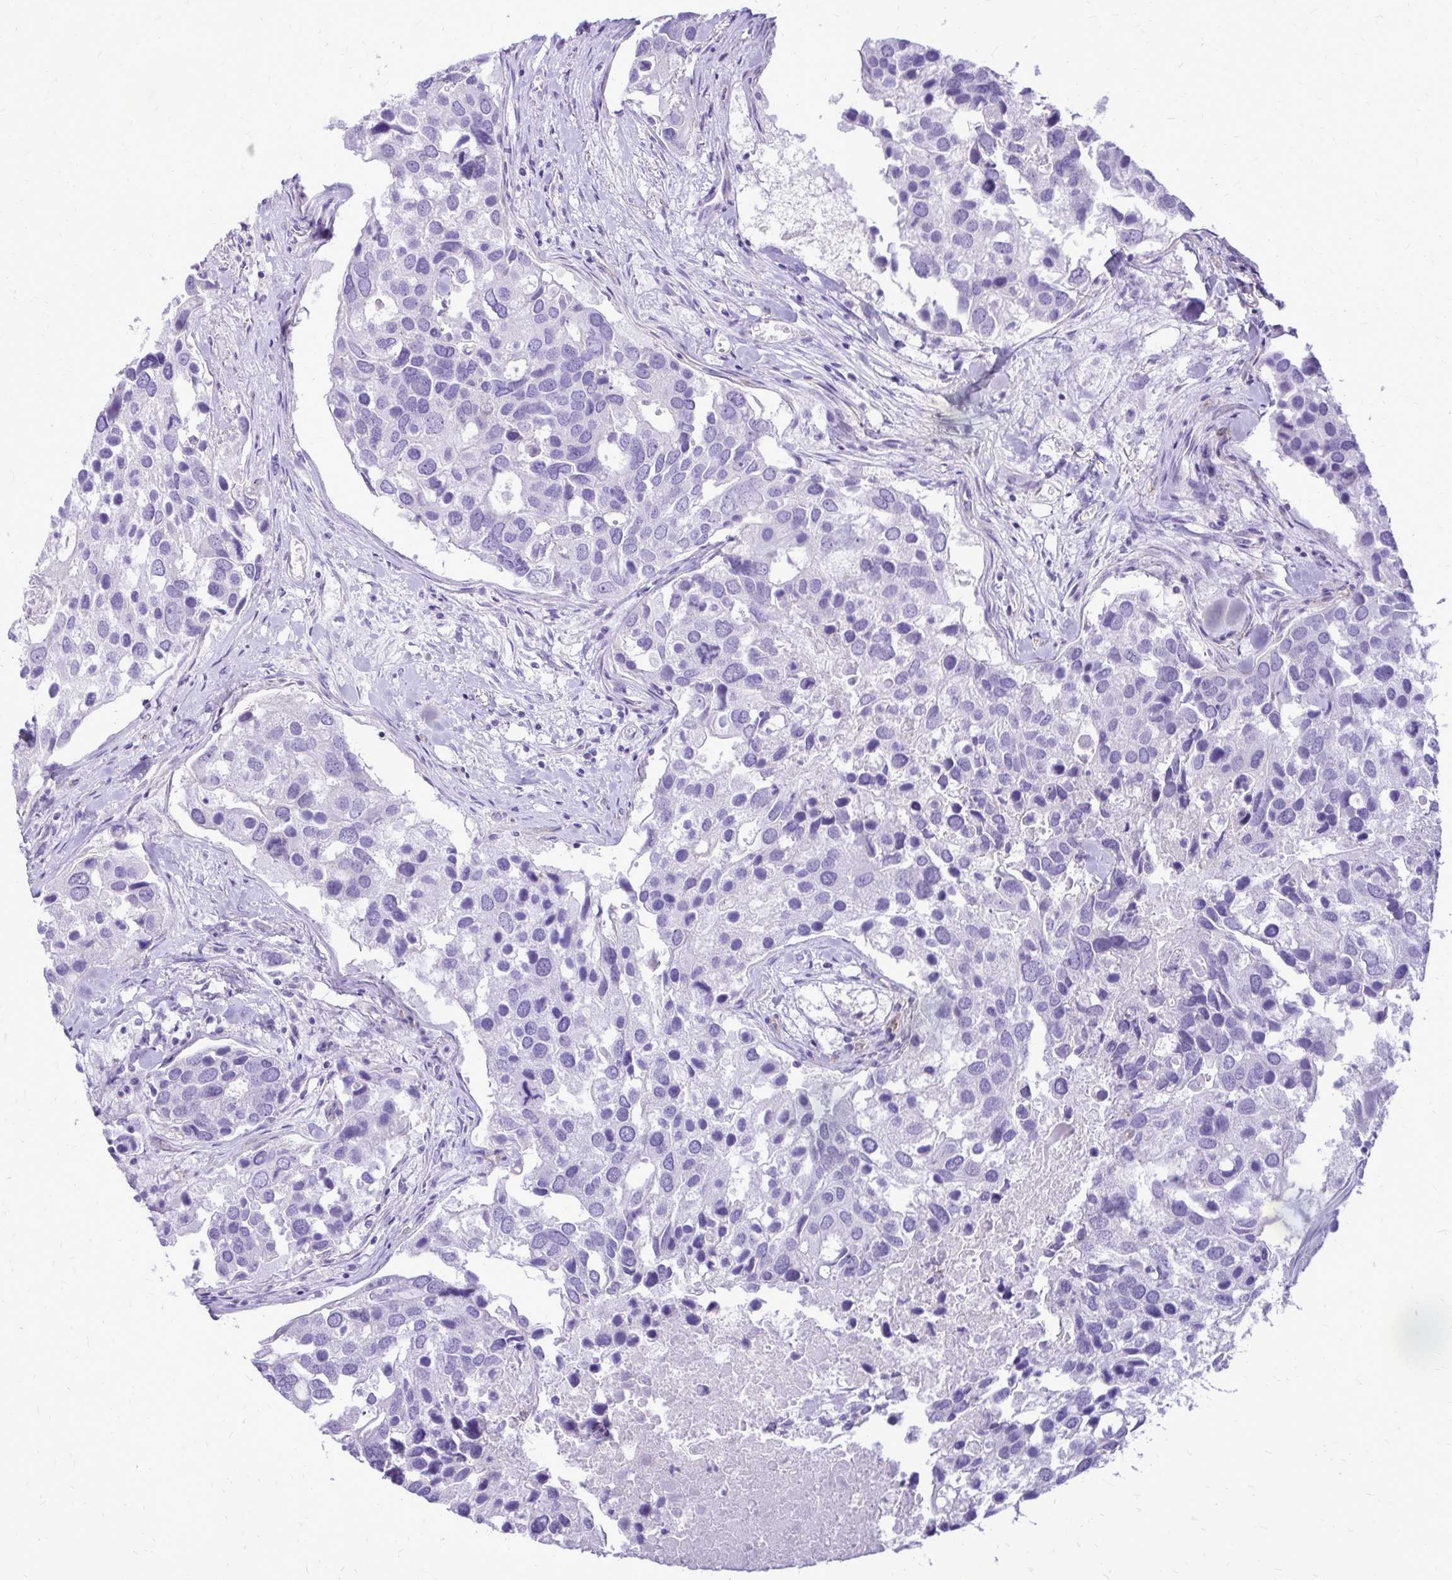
{"staining": {"intensity": "negative", "quantity": "none", "location": "none"}, "tissue": "breast cancer", "cell_type": "Tumor cells", "image_type": "cancer", "snomed": [{"axis": "morphology", "description": "Duct carcinoma"}, {"axis": "topography", "description": "Breast"}], "caption": "Photomicrograph shows no significant protein expression in tumor cells of breast cancer.", "gene": "PELI3", "patient": {"sex": "female", "age": 83}}